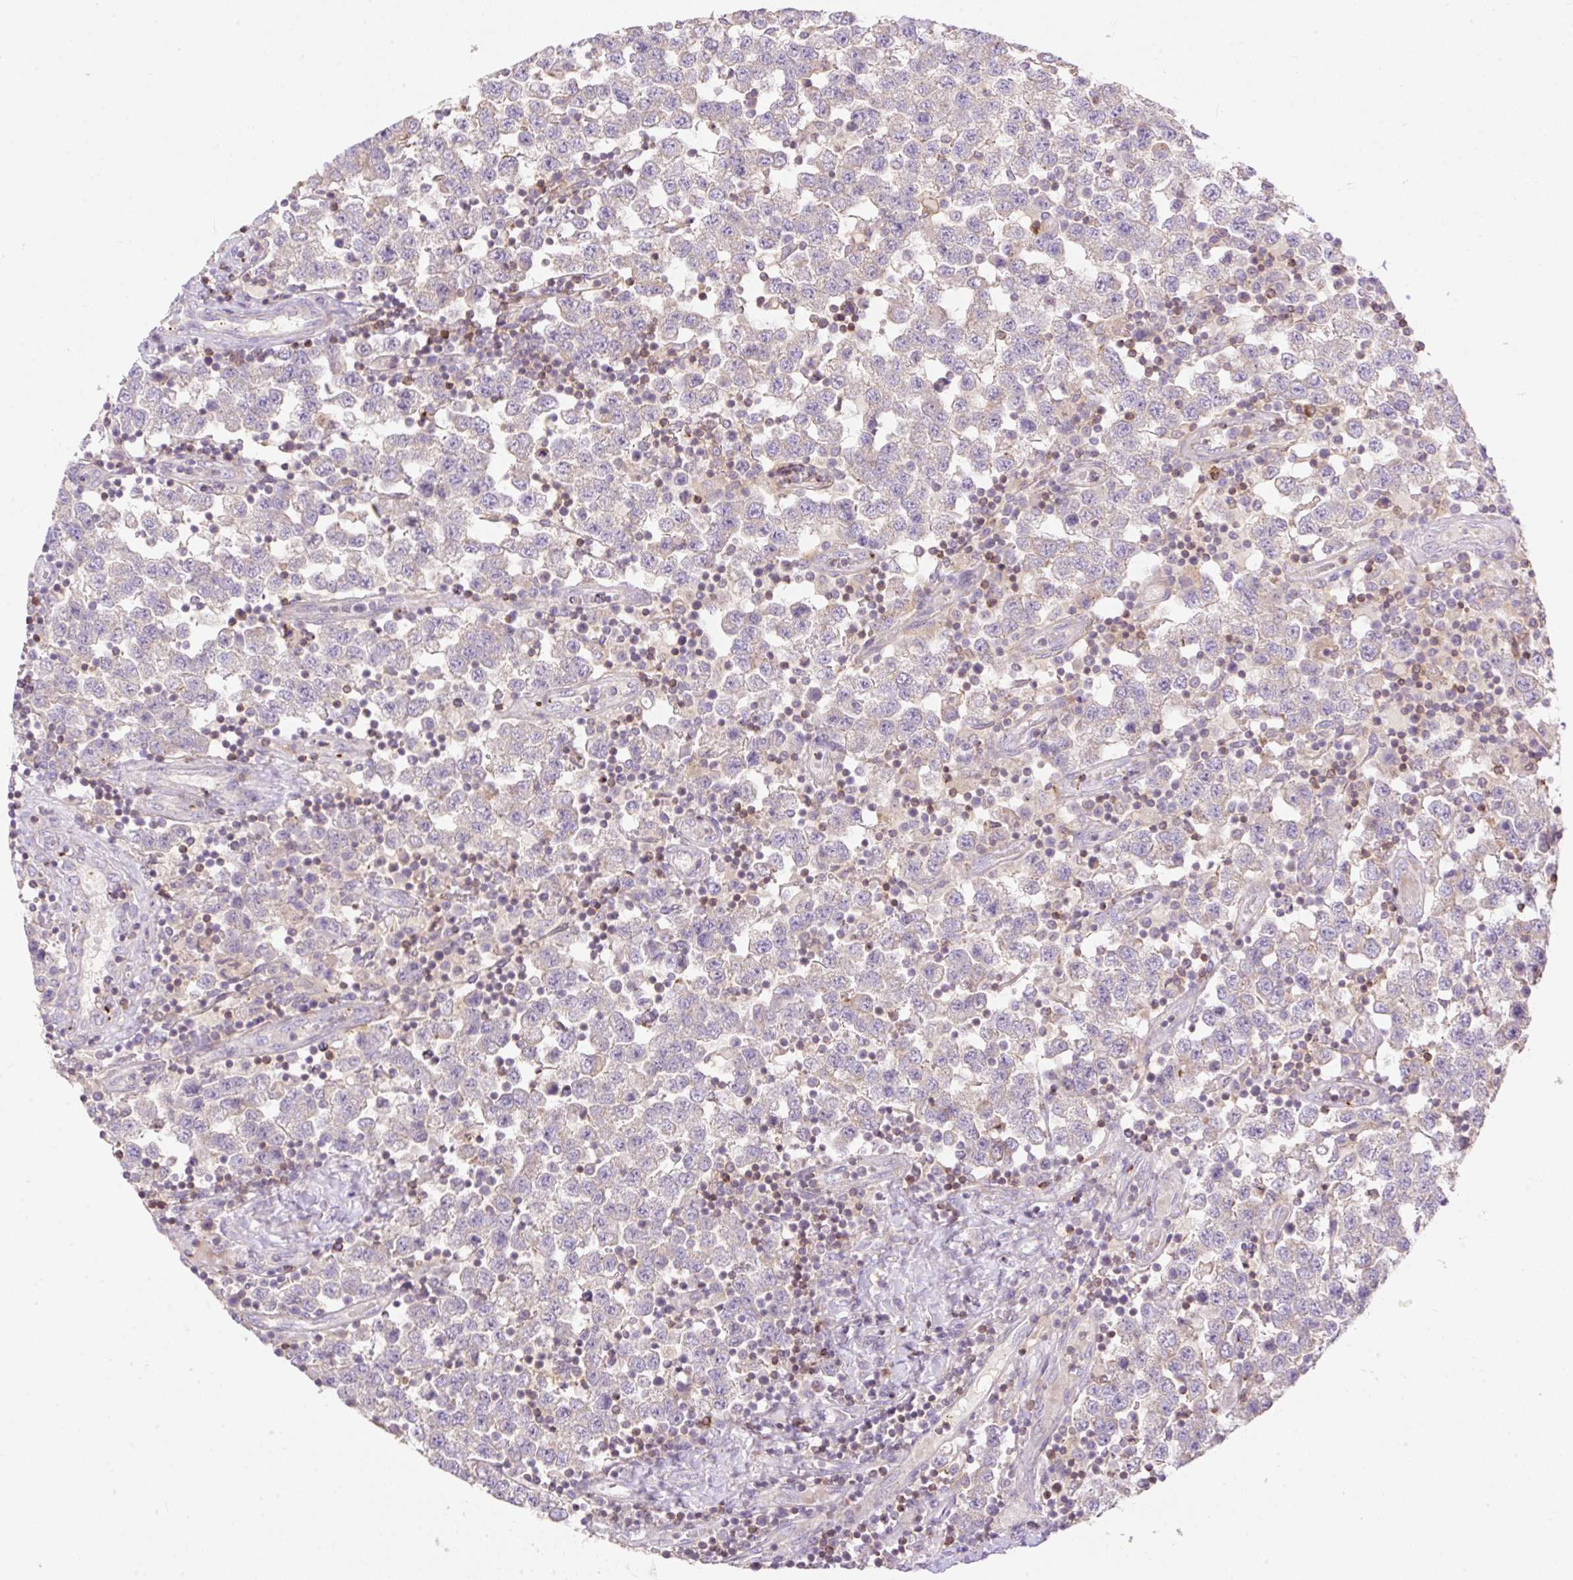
{"staining": {"intensity": "negative", "quantity": "none", "location": "none"}, "tissue": "testis cancer", "cell_type": "Tumor cells", "image_type": "cancer", "snomed": [{"axis": "morphology", "description": "Seminoma, NOS"}, {"axis": "topography", "description": "Testis"}], "caption": "Testis cancer was stained to show a protein in brown. There is no significant positivity in tumor cells.", "gene": "VPS25", "patient": {"sex": "male", "age": 34}}